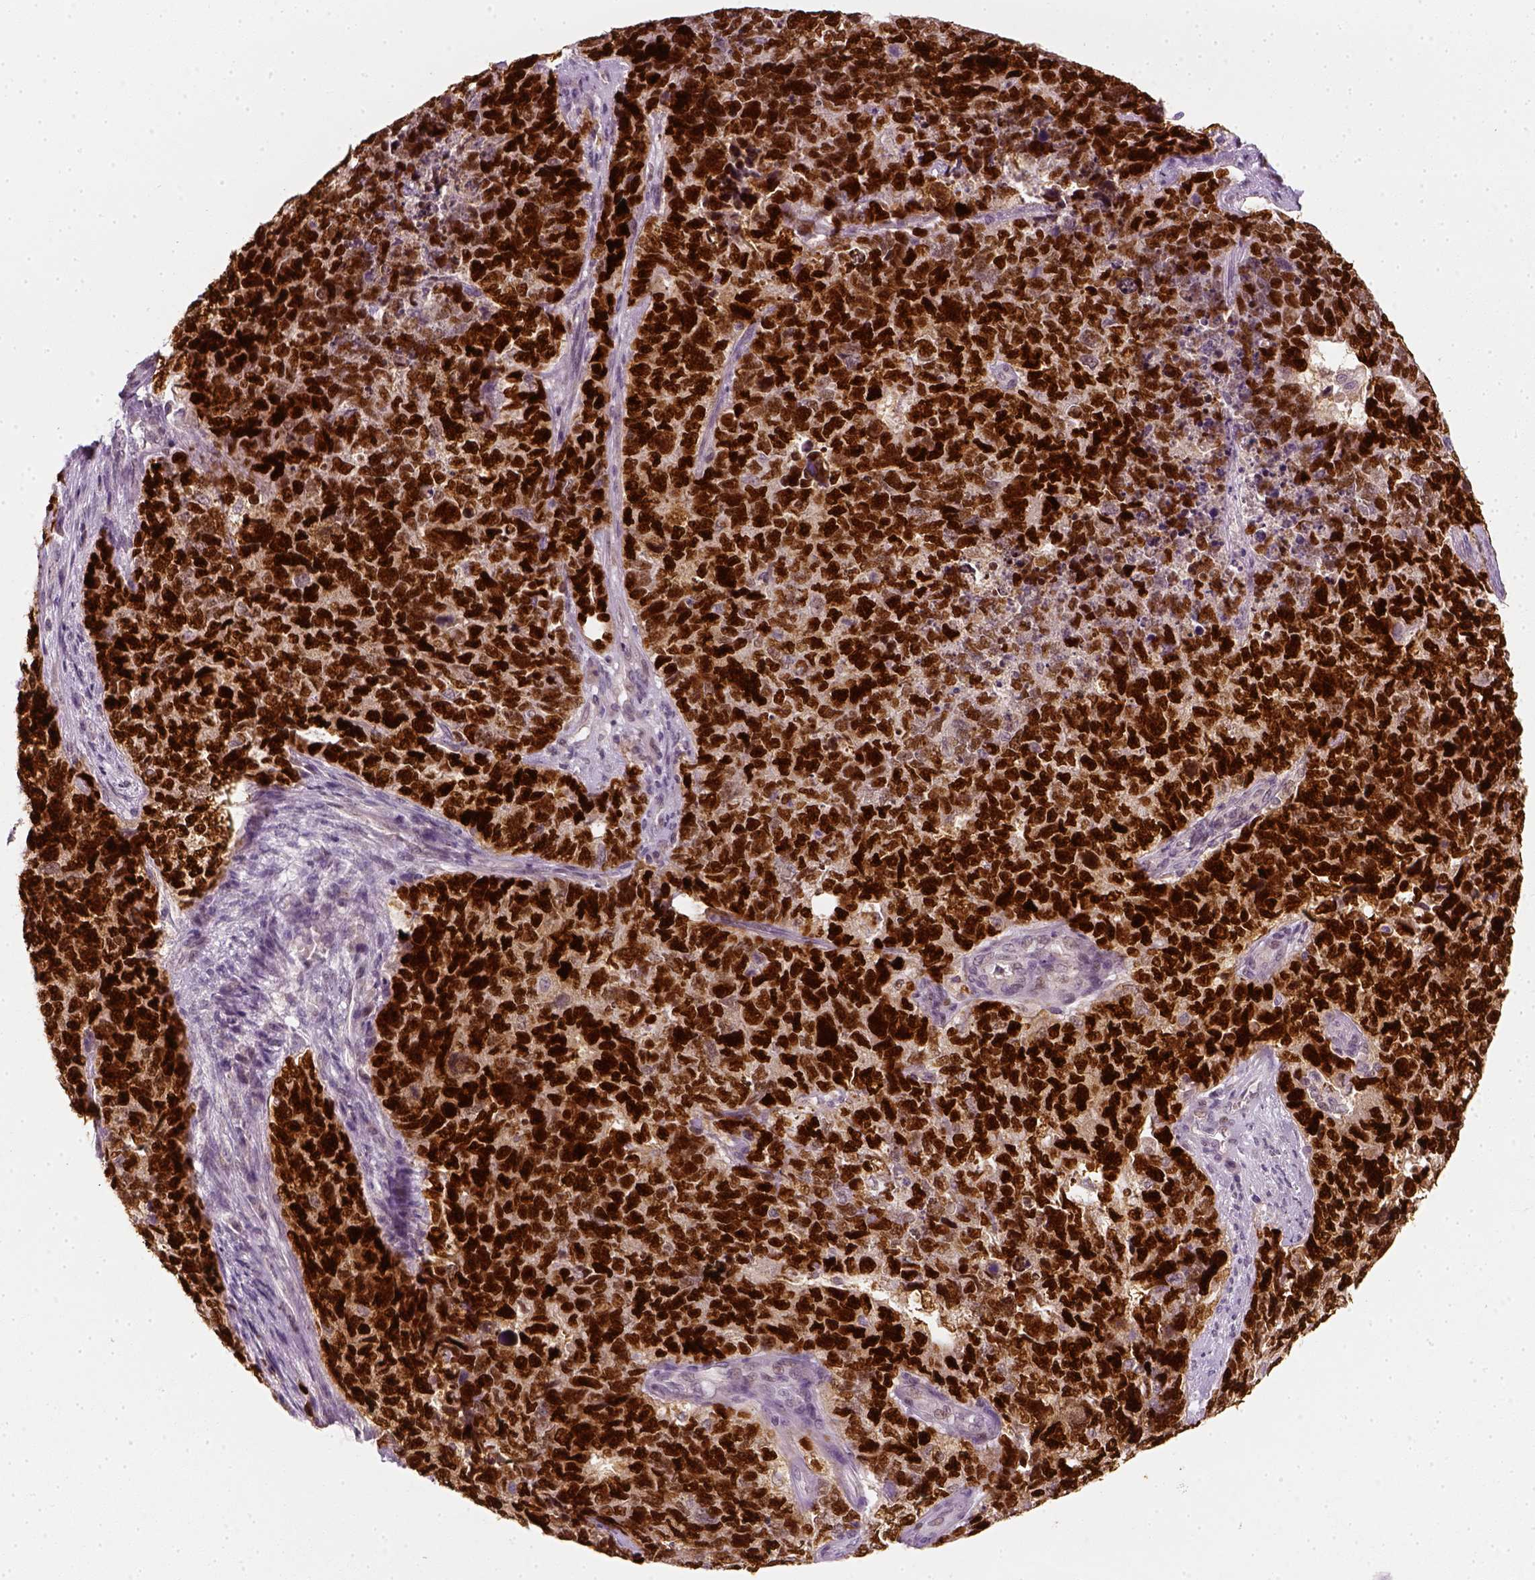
{"staining": {"intensity": "strong", "quantity": ">75%", "location": "nuclear"}, "tissue": "cervical cancer", "cell_type": "Tumor cells", "image_type": "cancer", "snomed": [{"axis": "morphology", "description": "Squamous cell carcinoma, NOS"}, {"axis": "topography", "description": "Cervix"}], "caption": "This is a photomicrograph of immunohistochemistry (IHC) staining of cervical squamous cell carcinoma, which shows strong positivity in the nuclear of tumor cells.", "gene": "TP53", "patient": {"sex": "female", "age": 63}}